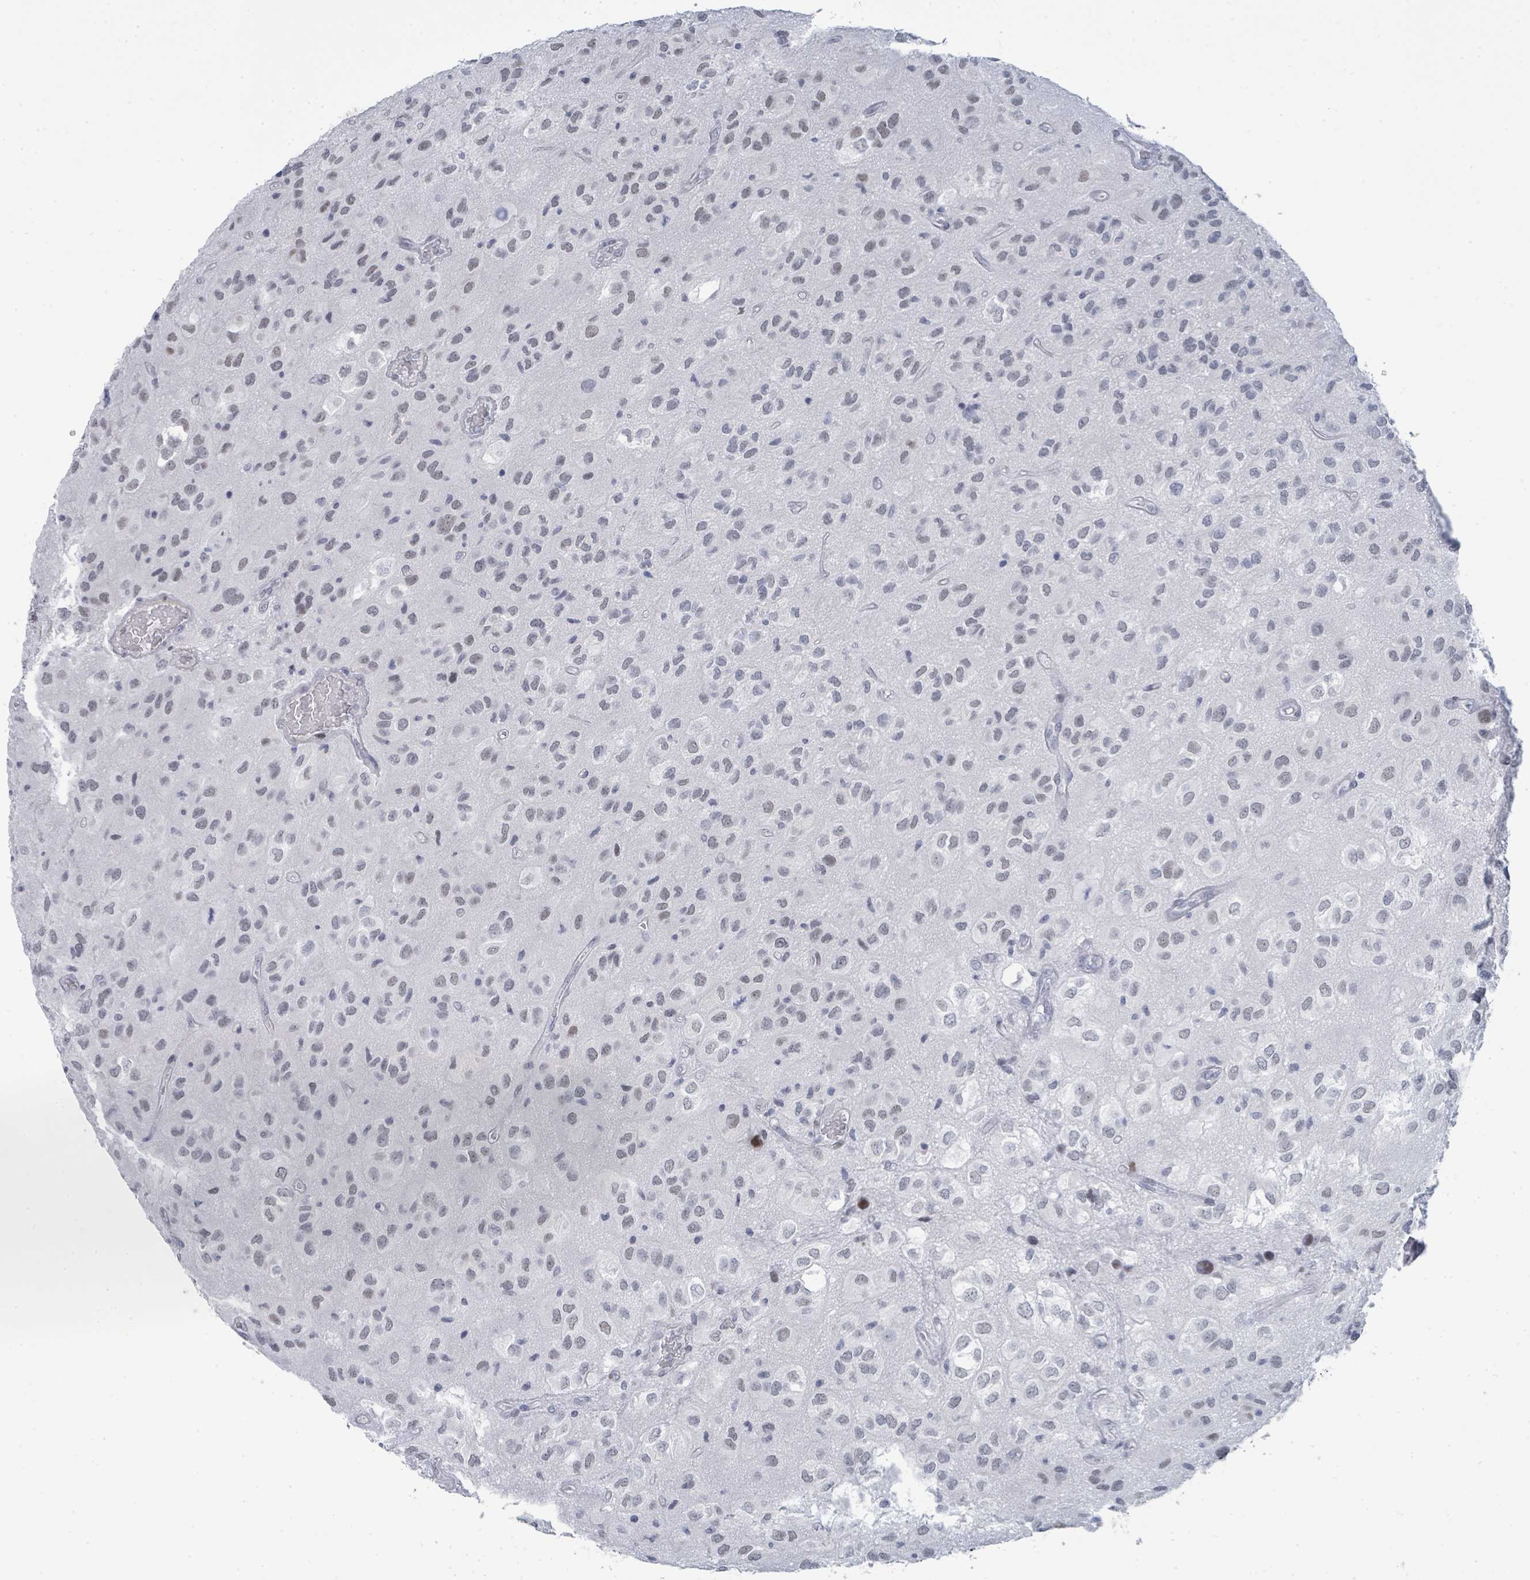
{"staining": {"intensity": "weak", "quantity": "25%-75%", "location": "nuclear"}, "tissue": "glioma", "cell_type": "Tumor cells", "image_type": "cancer", "snomed": [{"axis": "morphology", "description": "Glioma, malignant, Low grade"}, {"axis": "topography", "description": "Brain"}], "caption": "Glioma stained with IHC demonstrates weak nuclear staining in about 25%-75% of tumor cells.", "gene": "CT45A5", "patient": {"sex": "male", "age": 66}}